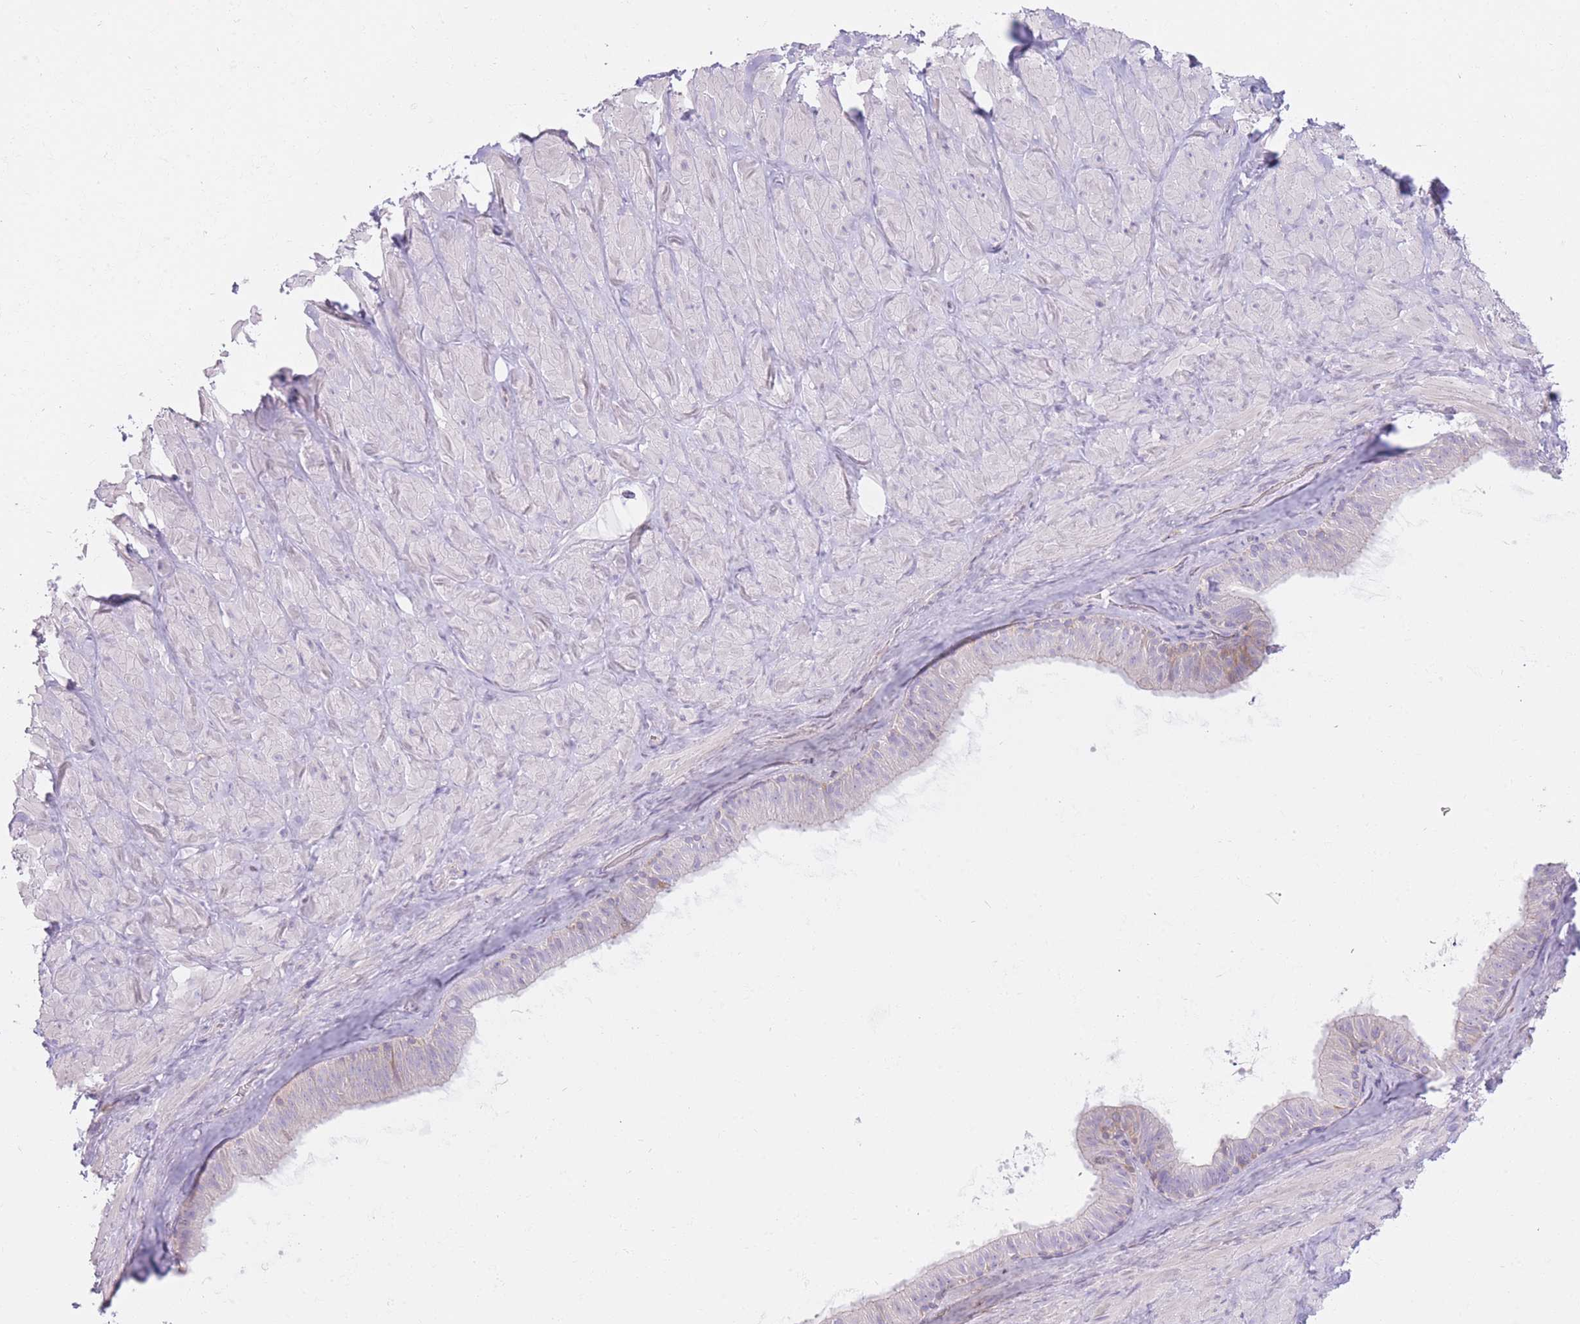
{"staining": {"intensity": "negative", "quantity": "none", "location": "none"}, "tissue": "soft tissue", "cell_type": "Chondrocytes", "image_type": "normal", "snomed": [{"axis": "morphology", "description": "Normal tissue, NOS"}, {"axis": "topography", "description": "Soft tissue"}, {"axis": "topography", "description": "Vascular tissue"}], "caption": "This is an immunohistochemistry (IHC) micrograph of unremarkable human soft tissue. There is no expression in chondrocytes.", "gene": "IMPG1", "patient": {"sex": "male", "age": 41}}